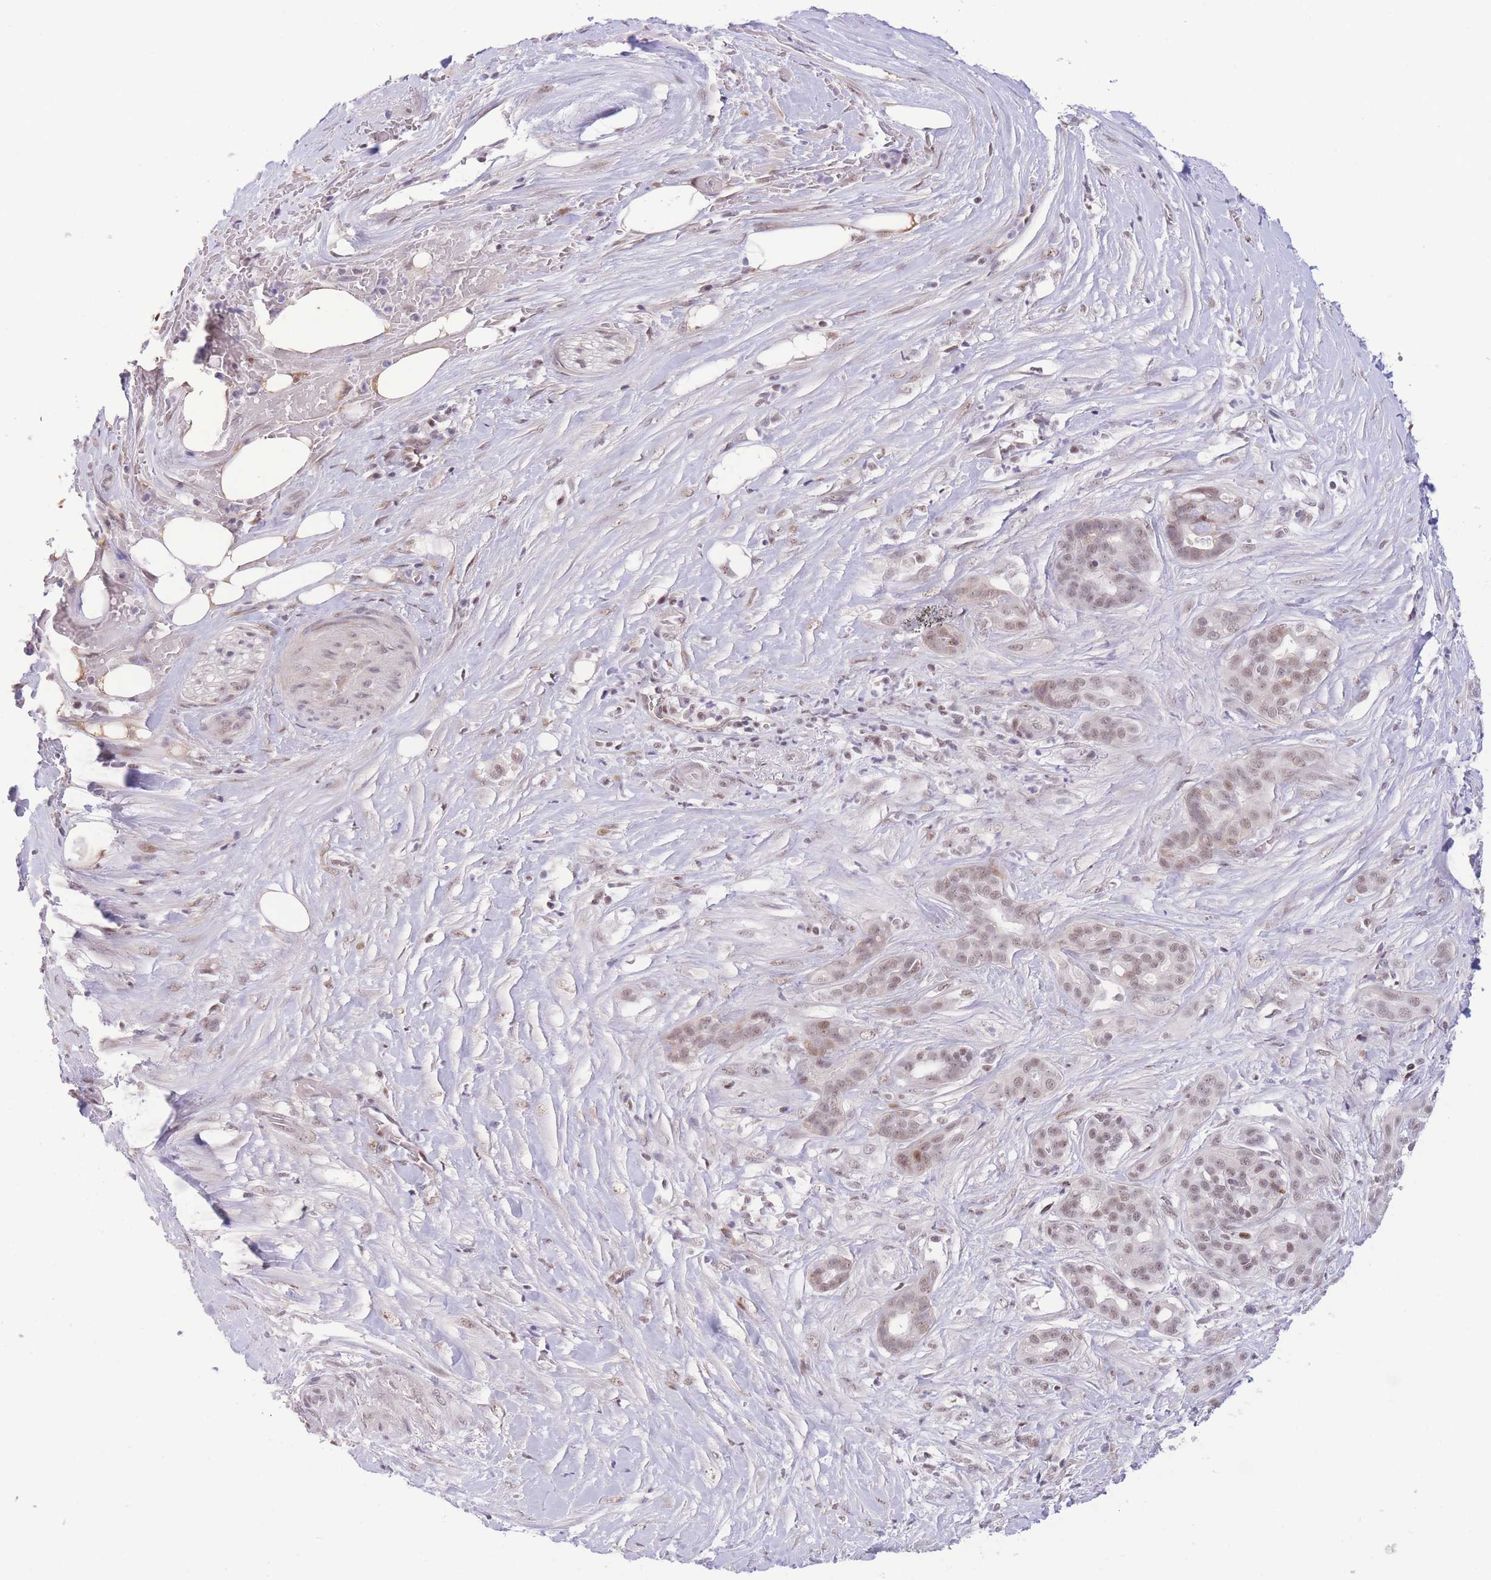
{"staining": {"intensity": "moderate", "quantity": ">75%", "location": "nuclear"}, "tissue": "pancreatic cancer", "cell_type": "Tumor cells", "image_type": "cancer", "snomed": [{"axis": "morphology", "description": "Adenocarcinoma, NOS"}, {"axis": "topography", "description": "Pancreas"}], "caption": "Moderate nuclear protein expression is identified in approximately >75% of tumor cells in pancreatic cancer.", "gene": "PCIF1", "patient": {"sex": "male", "age": 57}}